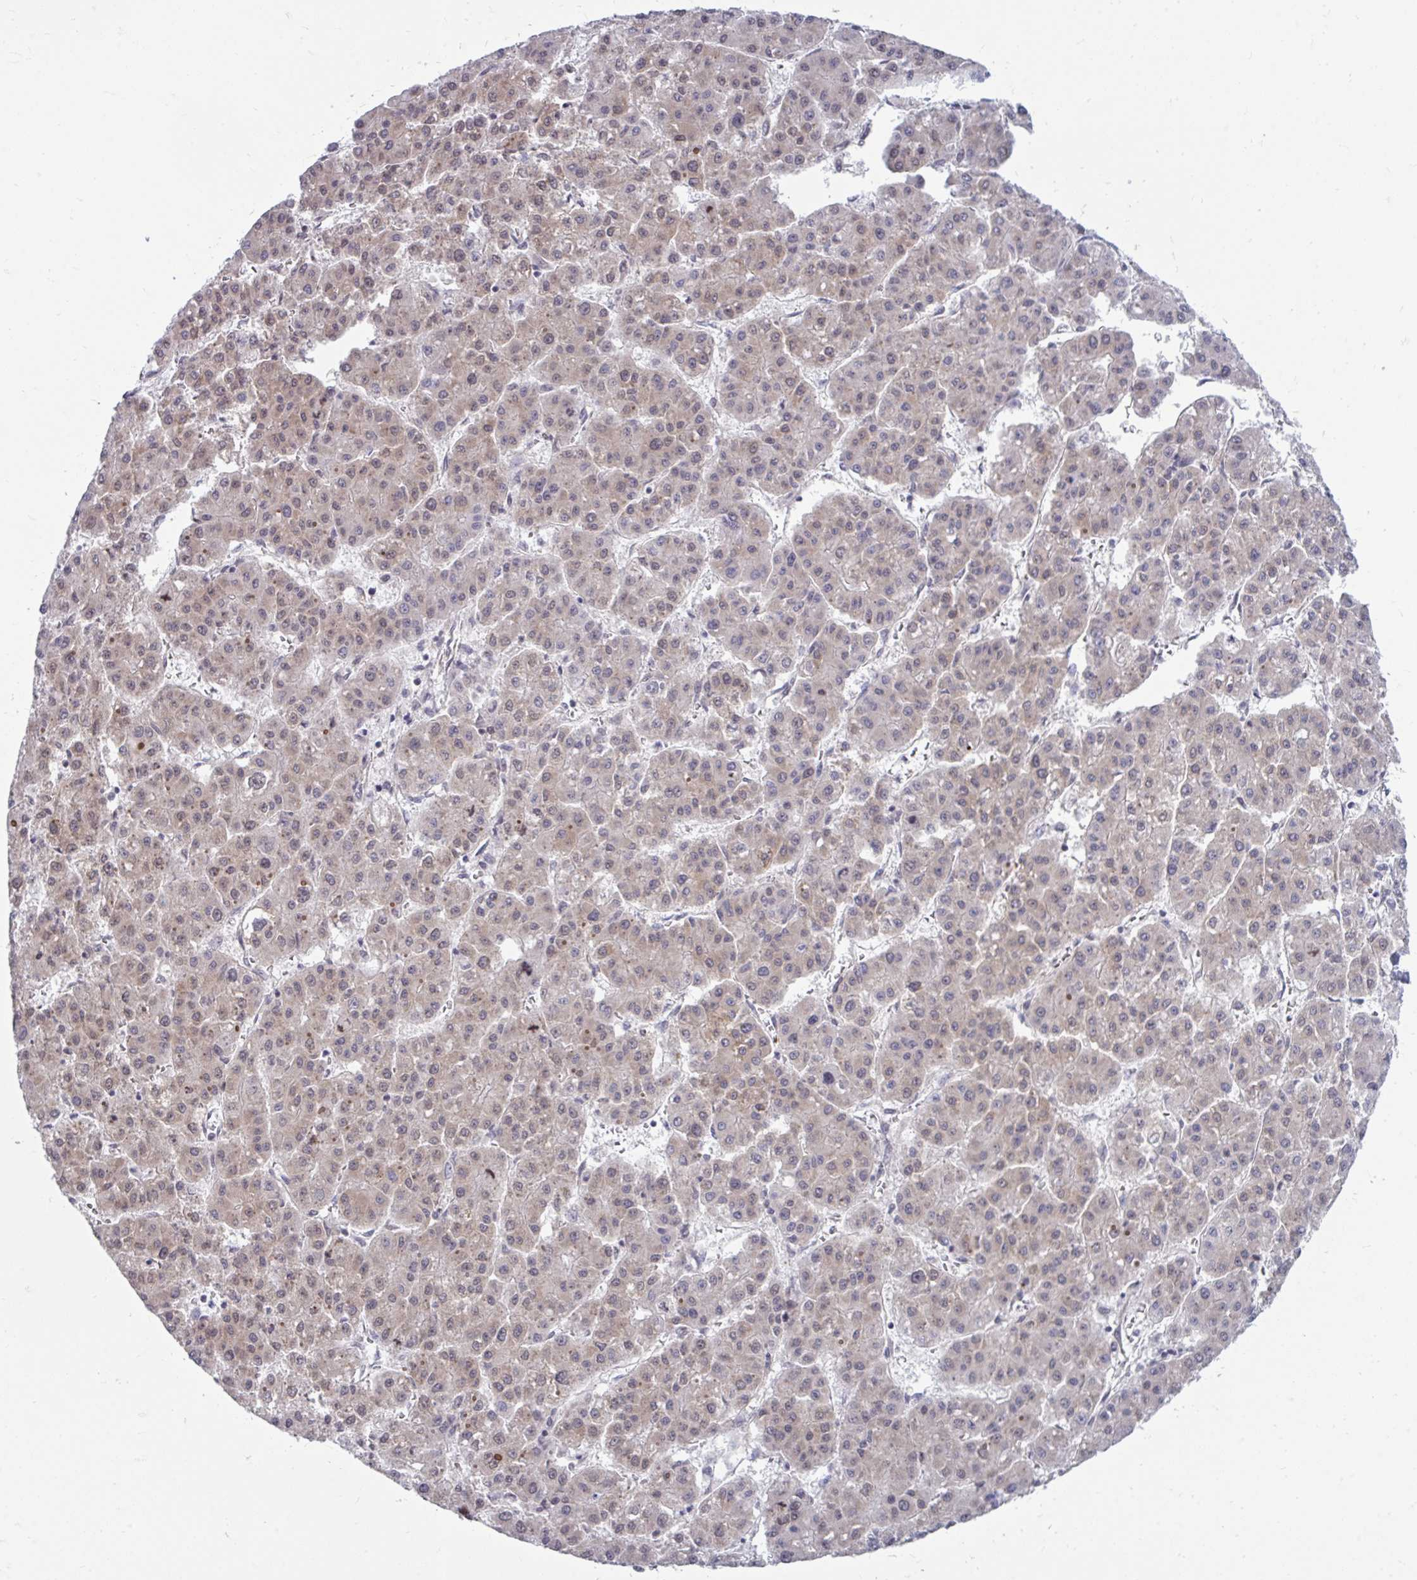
{"staining": {"intensity": "weak", "quantity": ">75%", "location": "cytoplasmic/membranous,nuclear"}, "tissue": "liver cancer", "cell_type": "Tumor cells", "image_type": "cancer", "snomed": [{"axis": "morphology", "description": "Carcinoma, Hepatocellular, NOS"}, {"axis": "topography", "description": "Liver"}], "caption": "A high-resolution histopathology image shows immunohistochemistry staining of liver cancer (hepatocellular carcinoma), which demonstrates weak cytoplasmic/membranous and nuclear staining in approximately >75% of tumor cells.", "gene": "SELENON", "patient": {"sex": "male", "age": 73}}